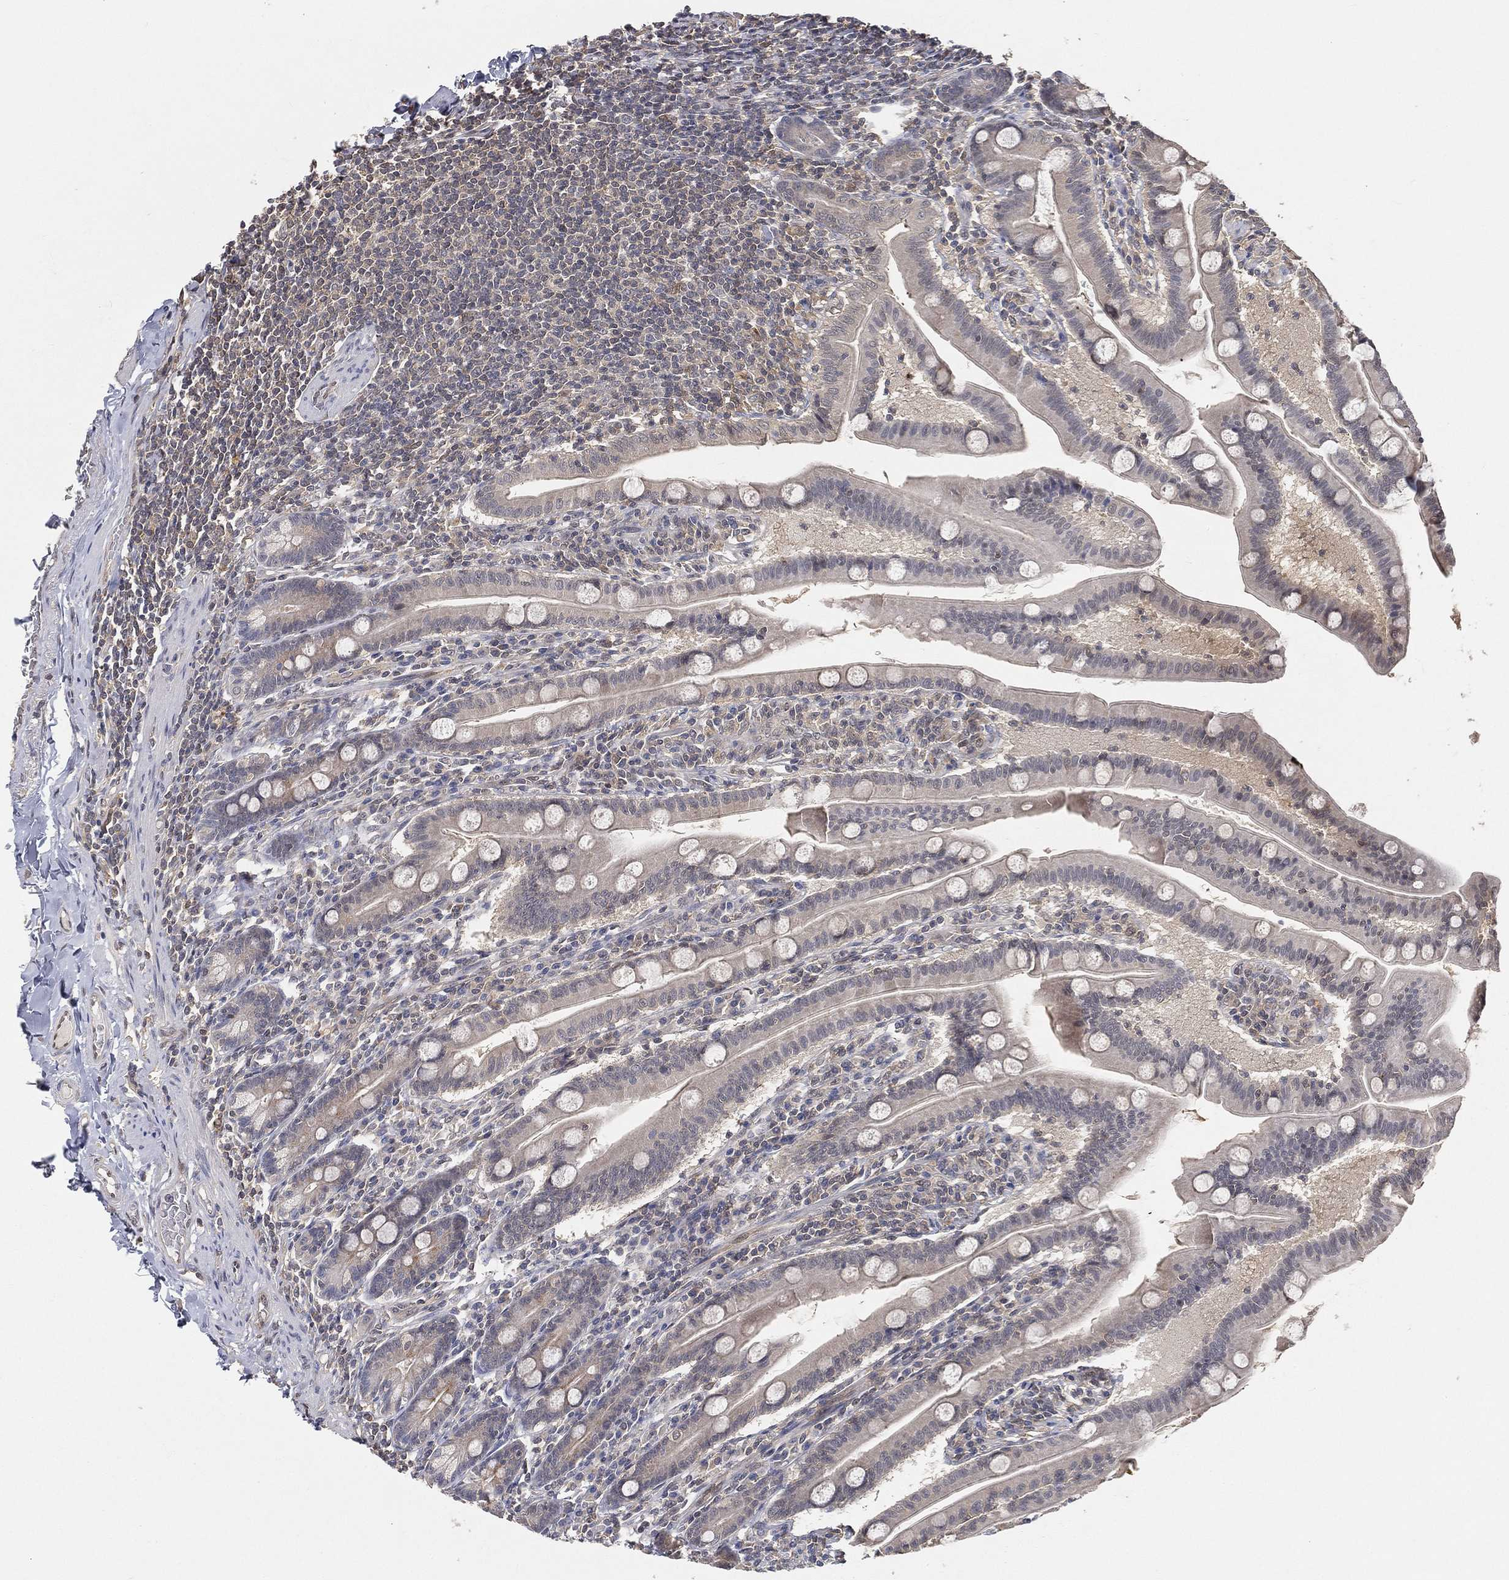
{"staining": {"intensity": "negative", "quantity": "none", "location": "none"}, "tissue": "small intestine", "cell_type": "Glandular cells", "image_type": "normal", "snomed": [{"axis": "morphology", "description": "Normal tissue, NOS"}, {"axis": "topography", "description": "Small intestine"}], "caption": "Immunohistochemistry (IHC) image of normal small intestine: small intestine stained with DAB (3,3'-diaminobenzidine) displays no significant protein expression in glandular cells. (Stains: DAB immunohistochemistry (IHC) with hematoxylin counter stain, Microscopy: brightfield microscopy at high magnification).", "gene": "MAPK1", "patient": {"sex": "male", "age": 66}}